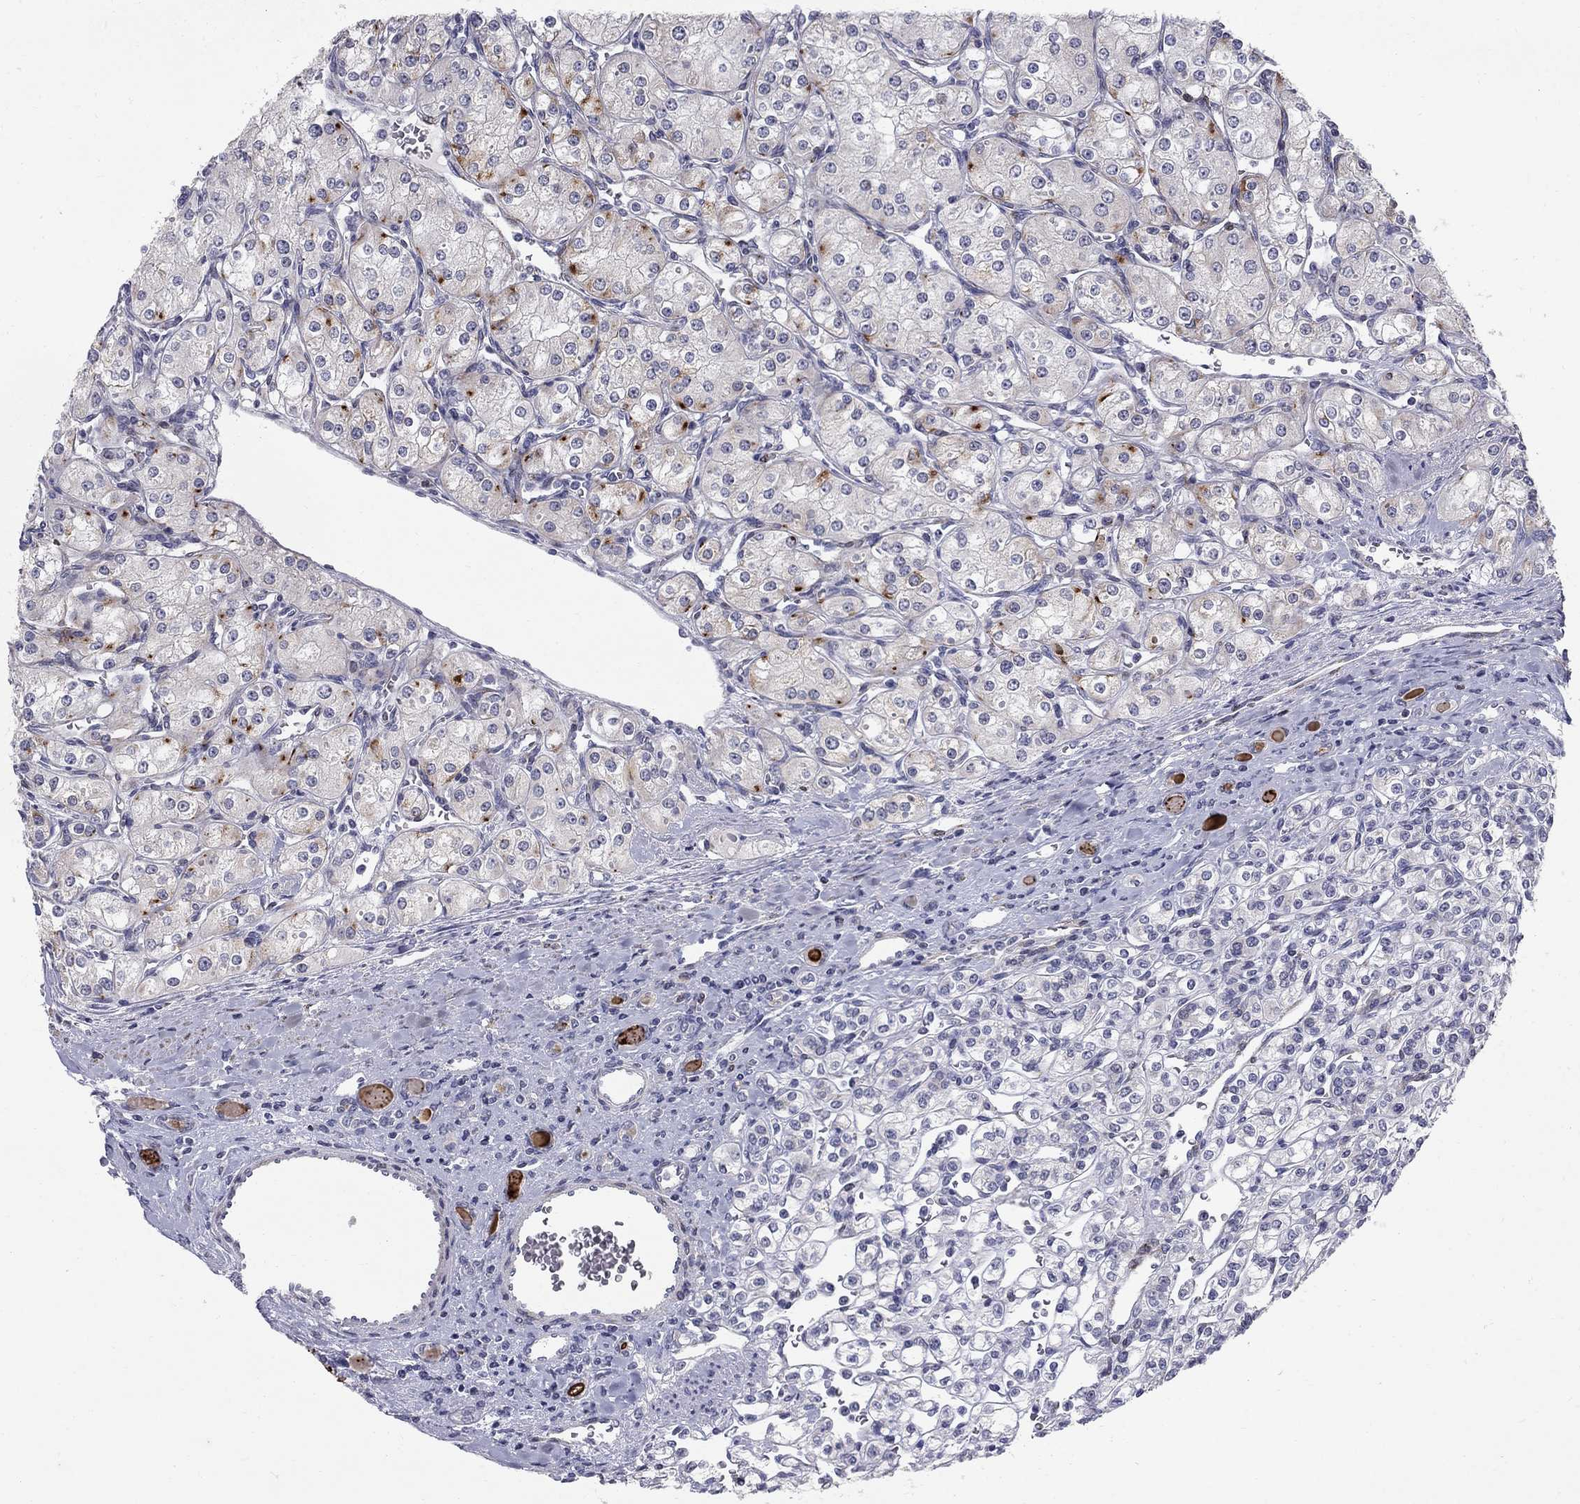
{"staining": {"intensity": "strong", "quantity": "<25%", "location": "cytoplasmic/membranous"}, "tissue": "renal cancer", "cell_type": "Tumor cells", "image_type": "cancer", "snomed": [{"axis": "morphology", "description": "Adenocarcinoma, NOS"}, {"axis": "topography", "description": "Kidney"}], "caption": "Strong cytoplasmic/membranous staining is identified in approximately <25% of tumor cells in renal adenocarcinoma.", "gene": "NTRK2", "patient": {"sex": "male", "age": 77}}